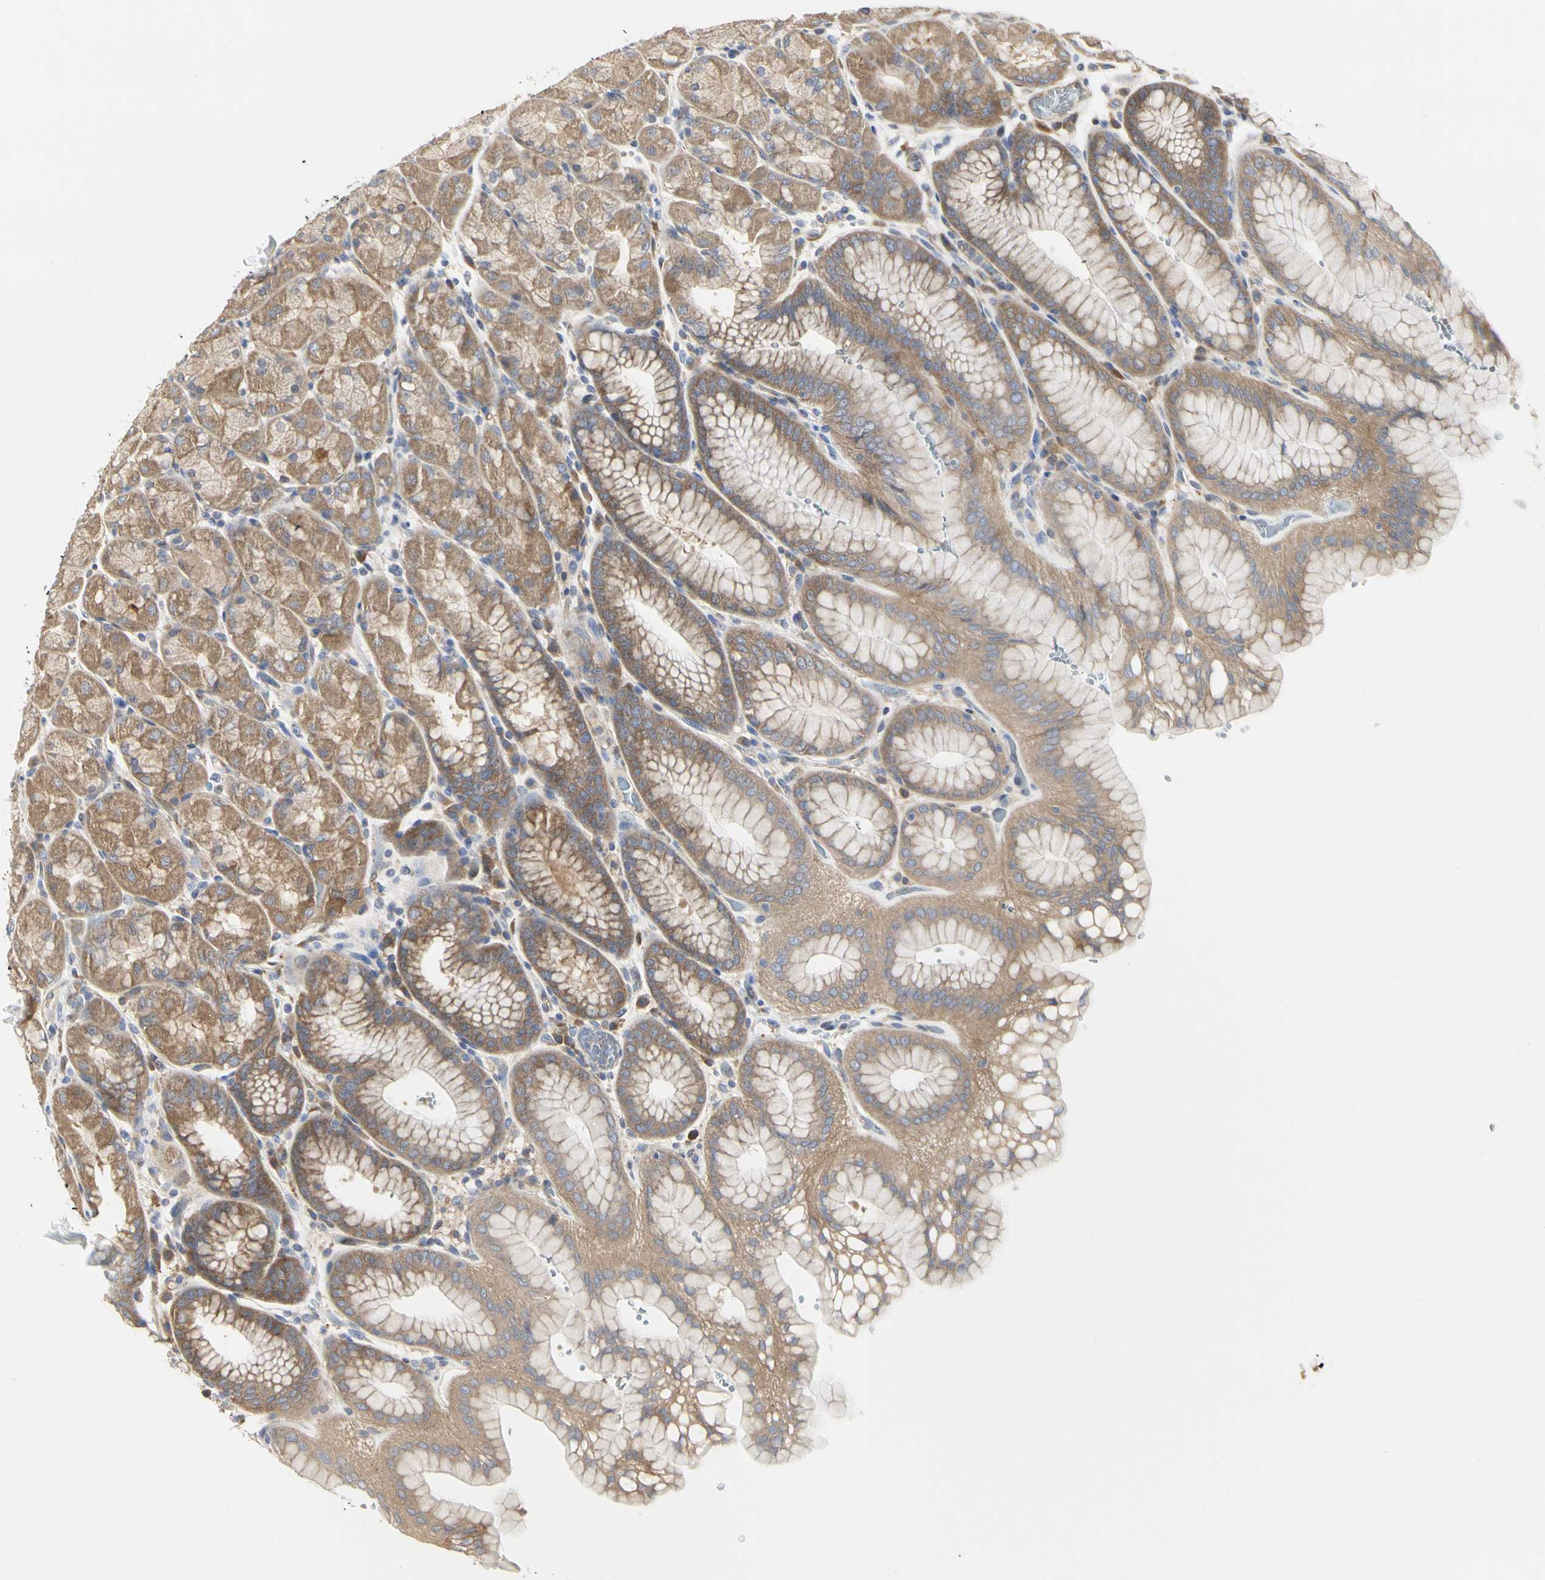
{"staining": {"intensity": "moderate", "quantity": ">75%", "location": "cytoplasmic/membranous"}, "tissue": "stomach", "cell_type": "Glandular cells", "image_type": "normal", "snomed": [{"axis": "morphology", "description": "Normal tissue, NOS"}, {"axis": "topography", "description": "Stomach, upper"}, {"axis": "topography", "description": "Stomach"}], "caption": "Moderate cytoplasmic/membranous protein positivity is identified in about >75% of glandular cells in stomach.", "gene": "C3orf52", "patient": {"sex": "male", "age": 76}}